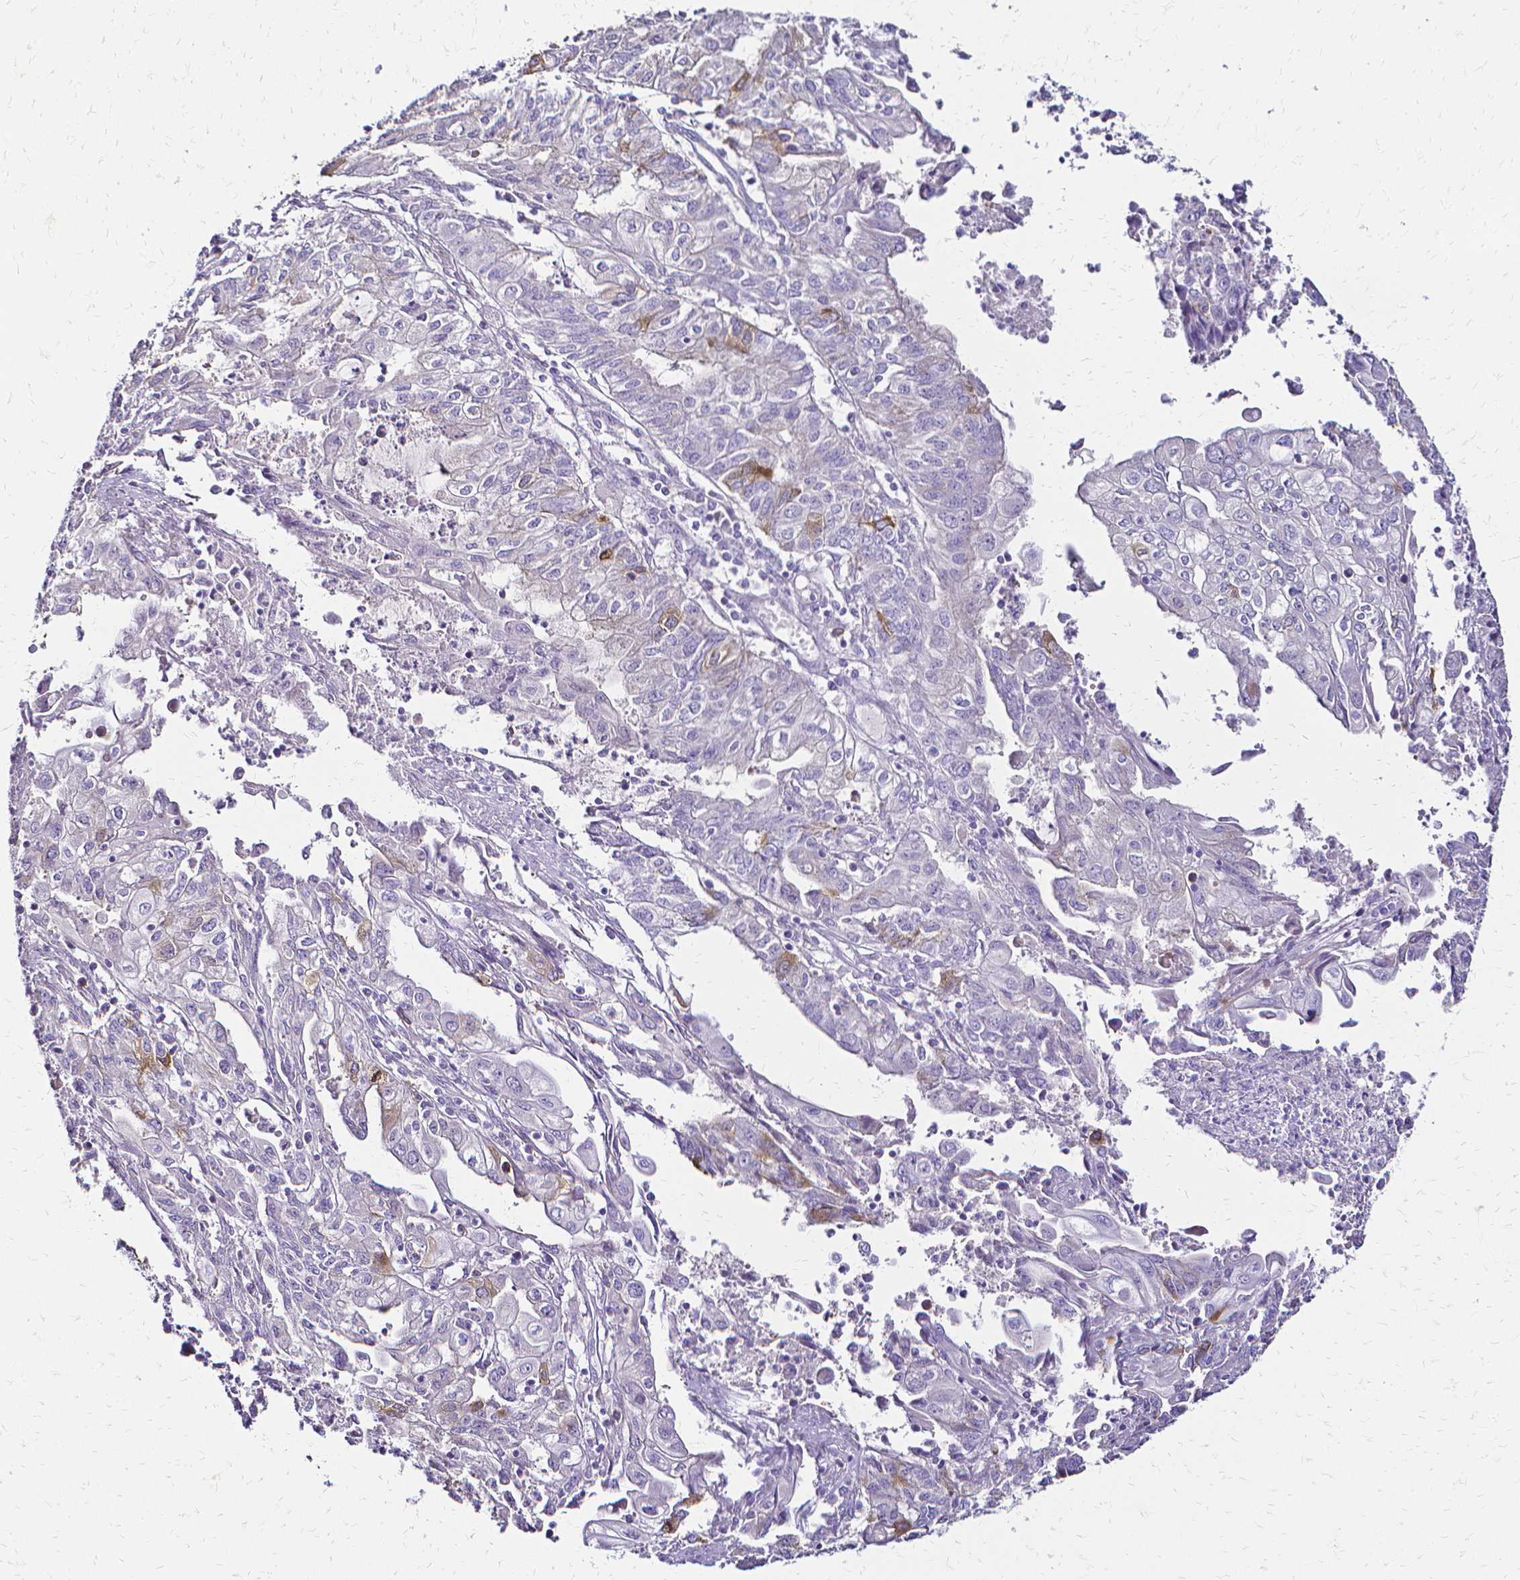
{"staining": {"intensity": "weak", "quantity": "<25%", "location": "cytoplasmic/membranous"}, "tissue": "endometrial cancer", "cell_type": "Tumor cells", "image_type": "cancer", "snomed": [{"axis": "morphology", "description": "Adenocarcinoma, NOS"}, {"axis": "topography", "description": "Endometrium"}], "caption": "There is no significant expression in tumor cells of endometrial adenocarcinoma.", "gene": "CCNB1", "patient": {"sex": "female", "age": 54}}